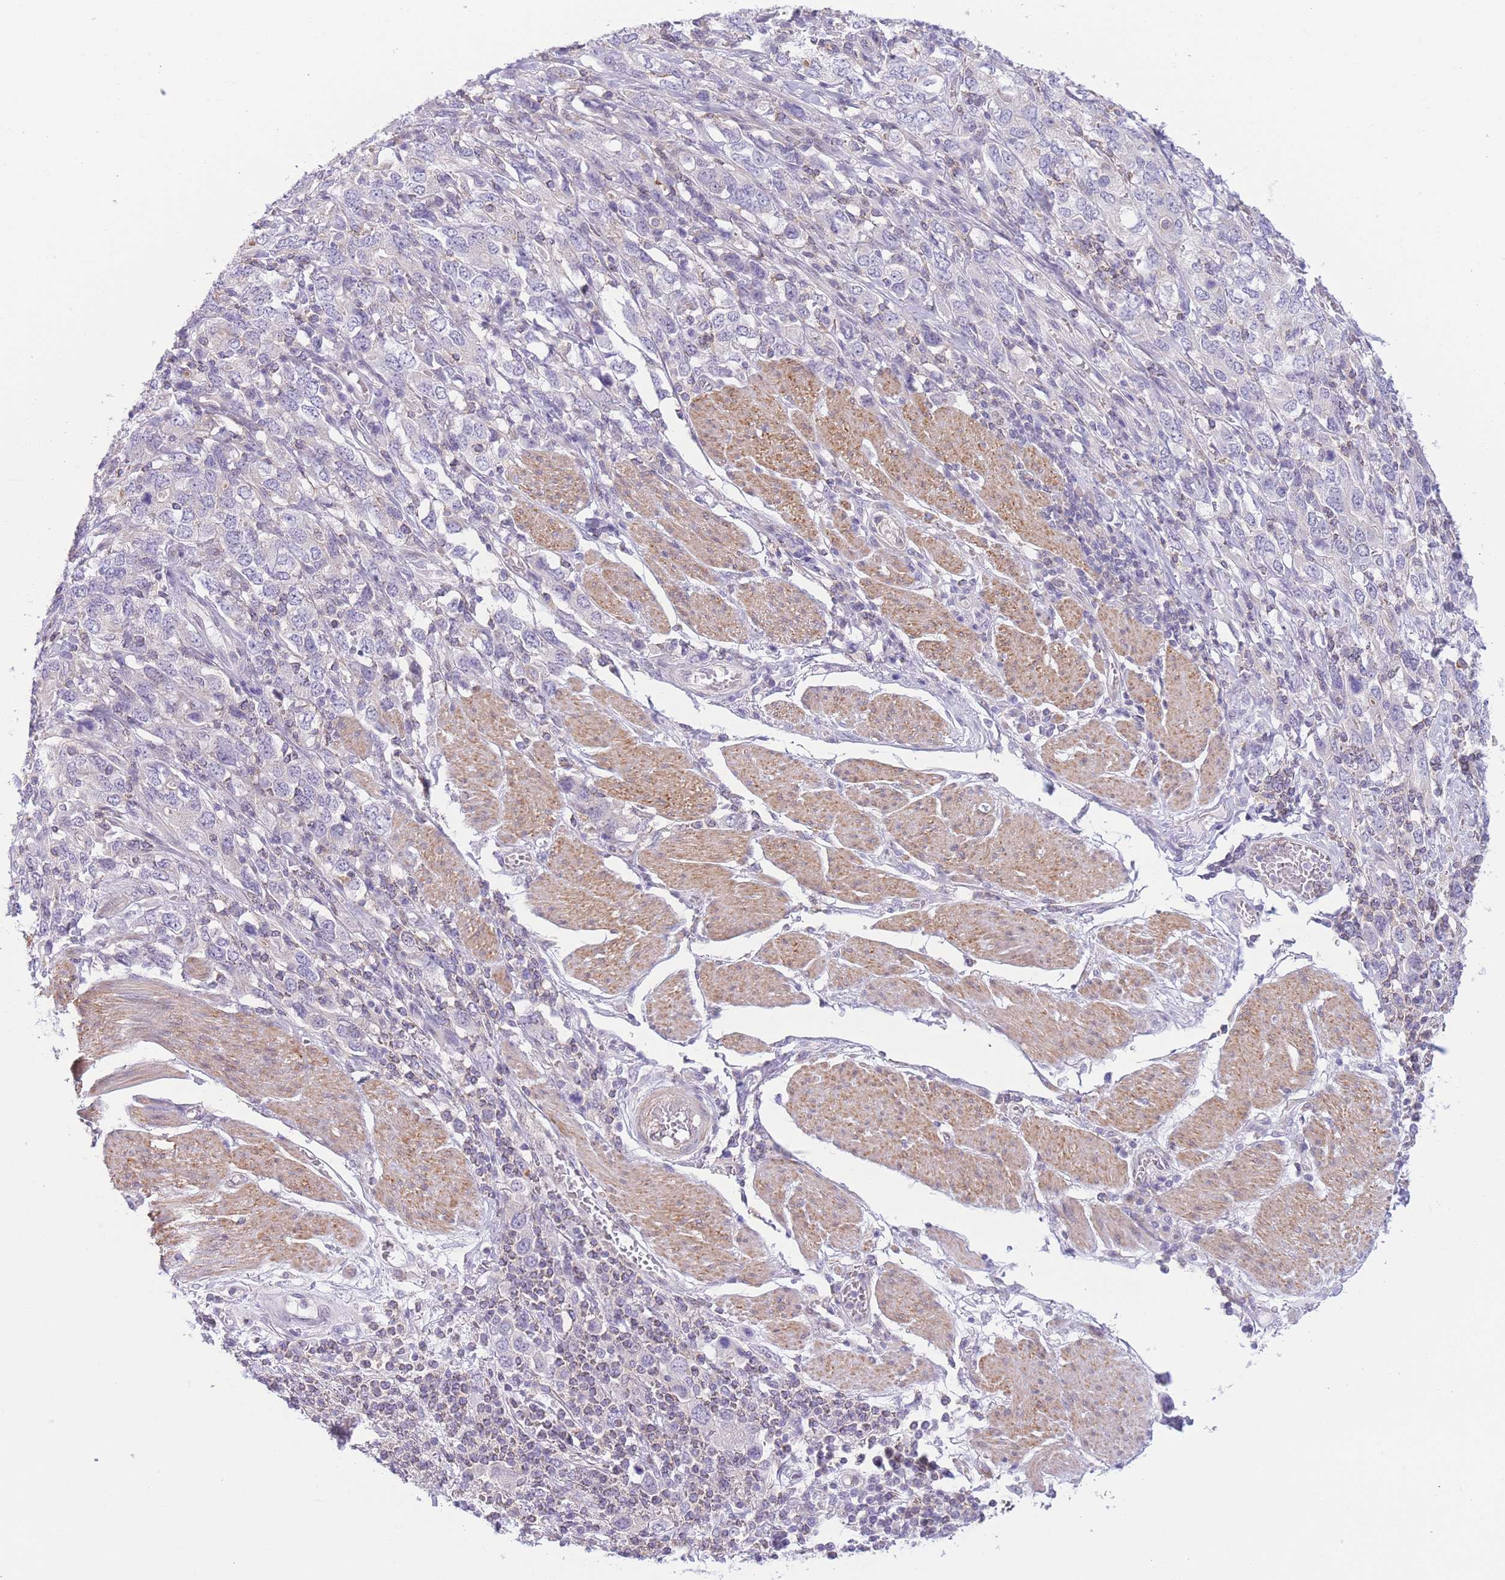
{"staining": {"intensity": "negative", "quantity": "none", "location": "none"}, "tissue": "stomach cancer", "cell_type": "Tumor cells", "image_type": "cancer", "snomed": [{"axis": "morphology", "description": "Adenocarcinoma, NOS"}, {"axis": "topography", "description": "Stomach, upper"}, {"axis": "topography", "description": "Stomach"}], "caption": "Tumor cells show no significant protein expression in stomach cancer.", "gene": "C9orf152", "patient": {"sex": "male", "age": 62}}